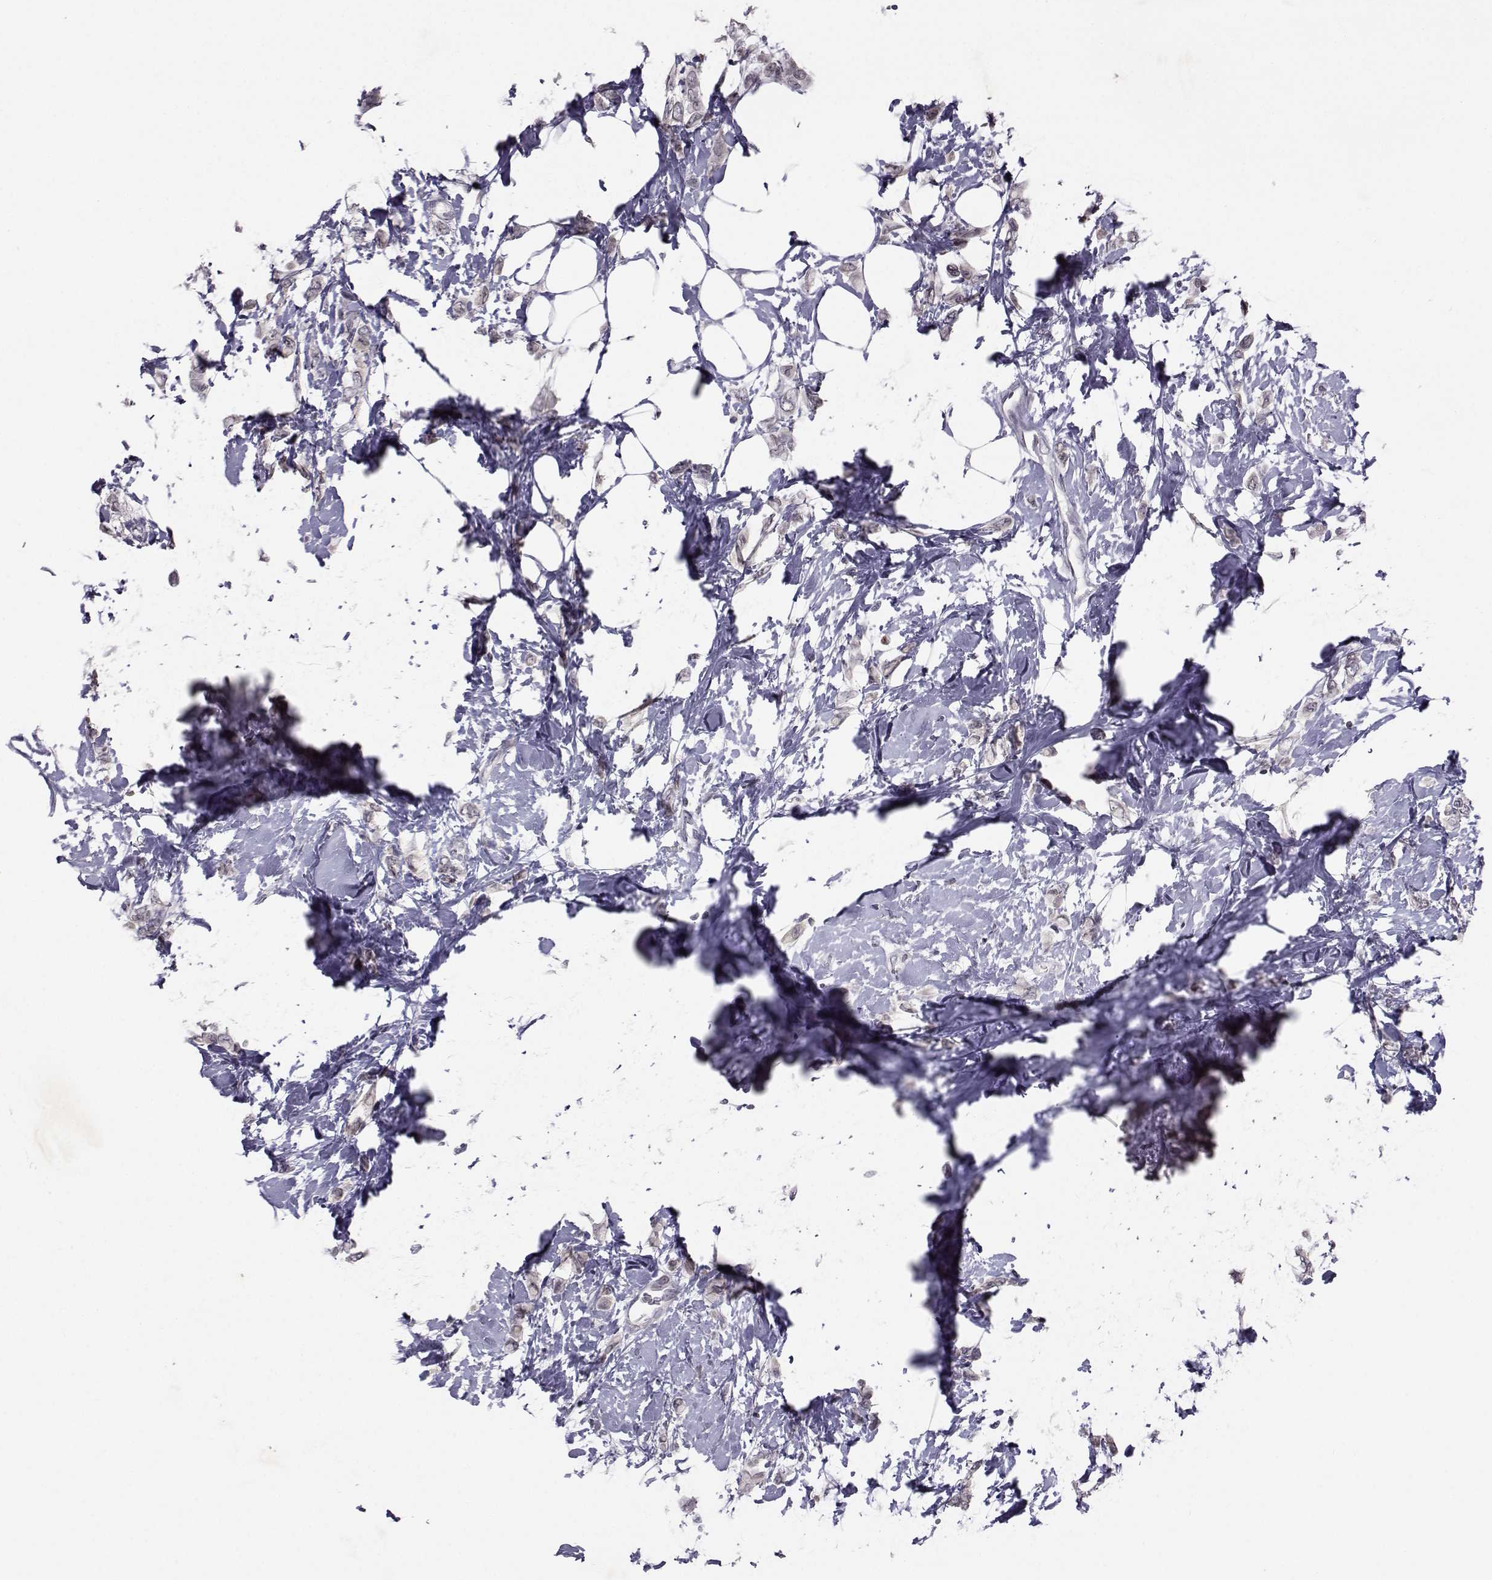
{"staining": {"intensity": "negative", "quantity": "none", "location": "none"}, "tissue": "breast cancer", "cell_type": "Tumor cells", "image_type": "cancer", "snomed": [{"axis": "morphology", "description": "Lobular carcinoma"}, {"axis": "topography", "description": "Breast"}], "caption": "Immunohistochemical staining of breast cancer reveals no significant positivity in tumor cells.", "gene": "MARCHF4", "patient": {"sex": "female", "age": 66}}